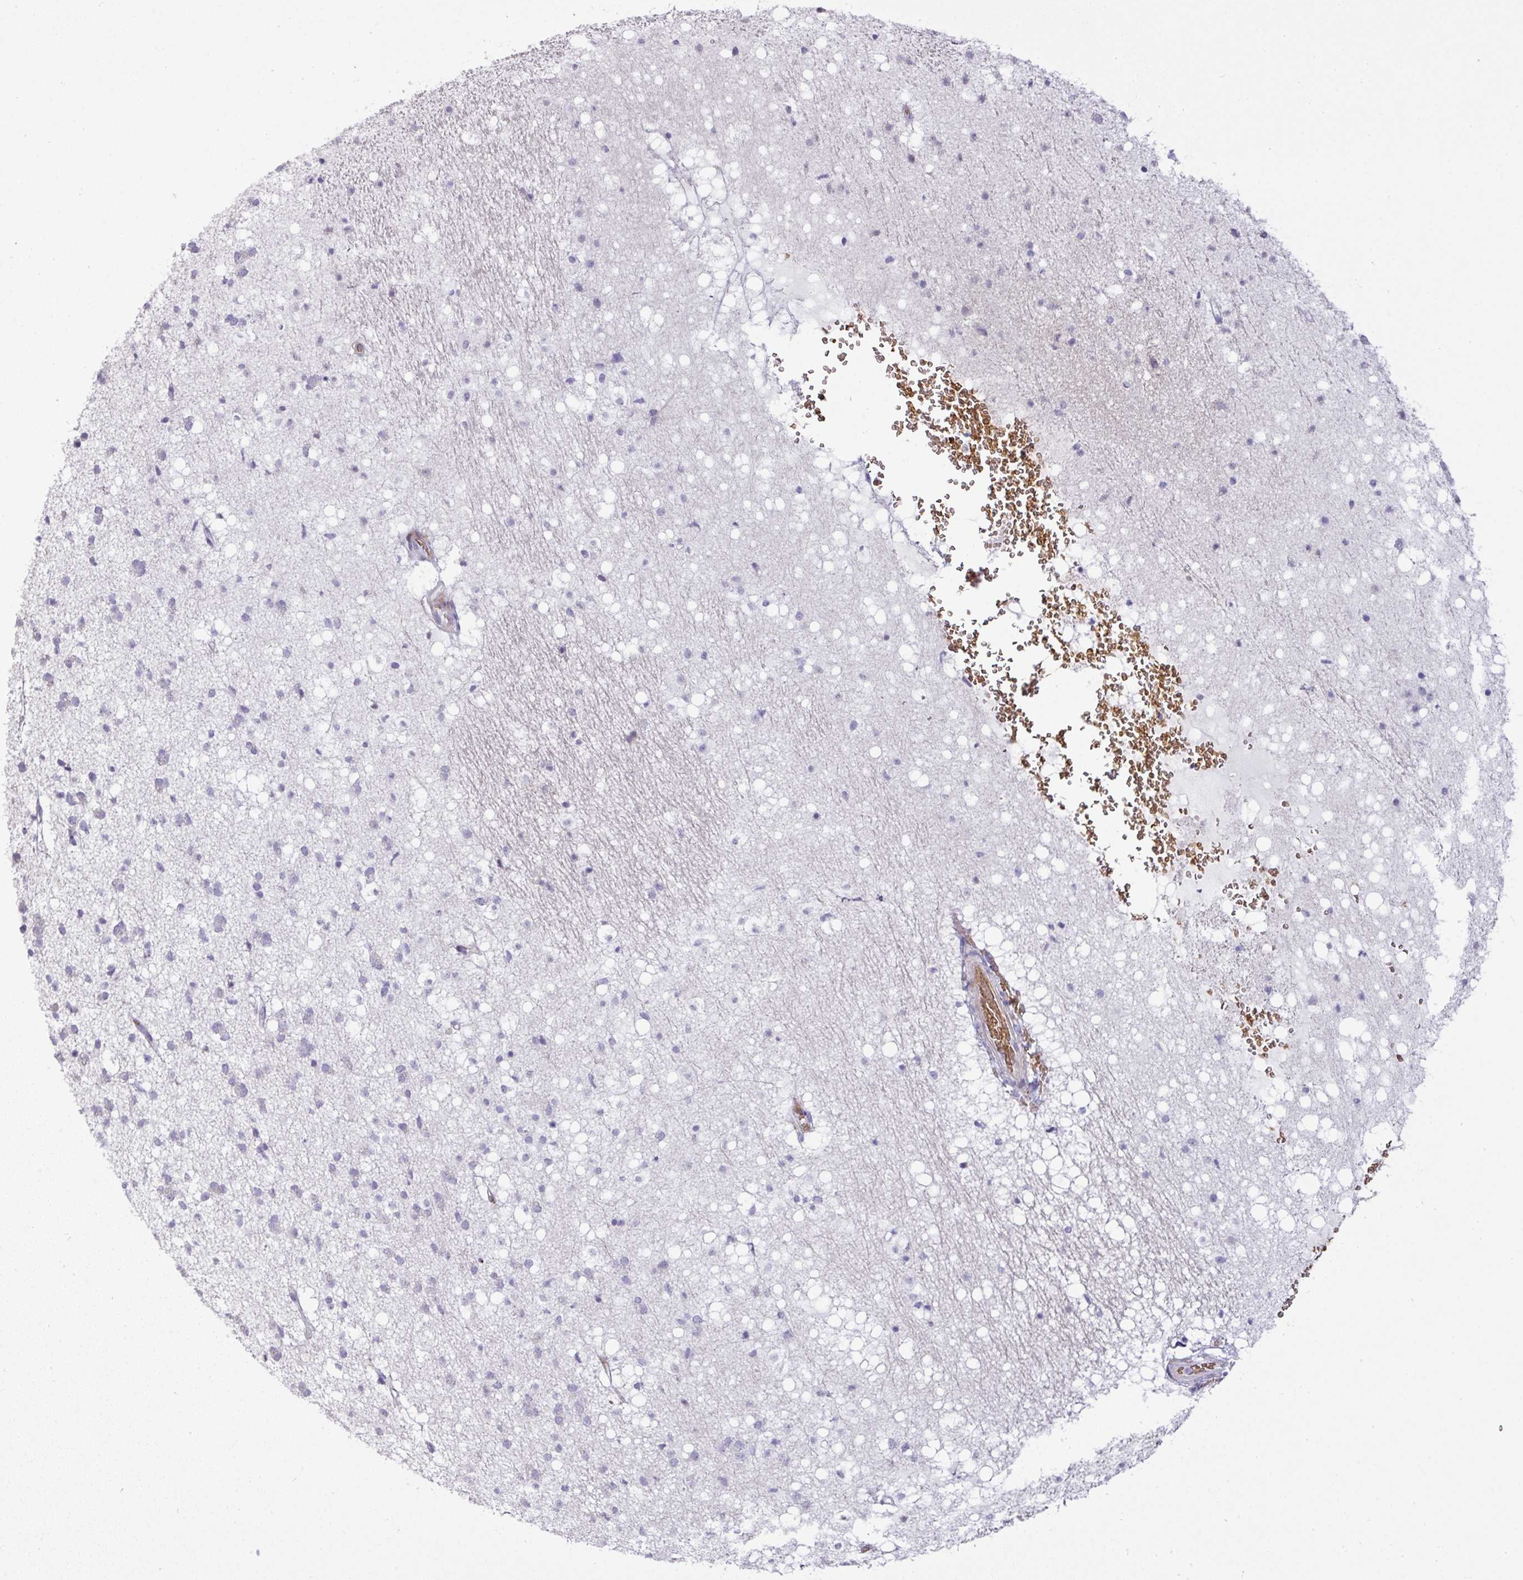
{"staining": {"intensity": "negative", "quantity": "none", "location": "none"}, "tissue": "caudate", "cell_type": "Glial cells", "image_type": "normal", "snomed": [{"axis": "morphology", "description": "Normal tissue, NOS"}, {"axis": "topography", "description": "Lateral ventricle wall"}], "caption": "Human caudate stained for a protein using immunohistochemistry reveals no expression in glial cells.", "gene": "ATP6V1F", "patient": {"sex": "male", "age": 37}}